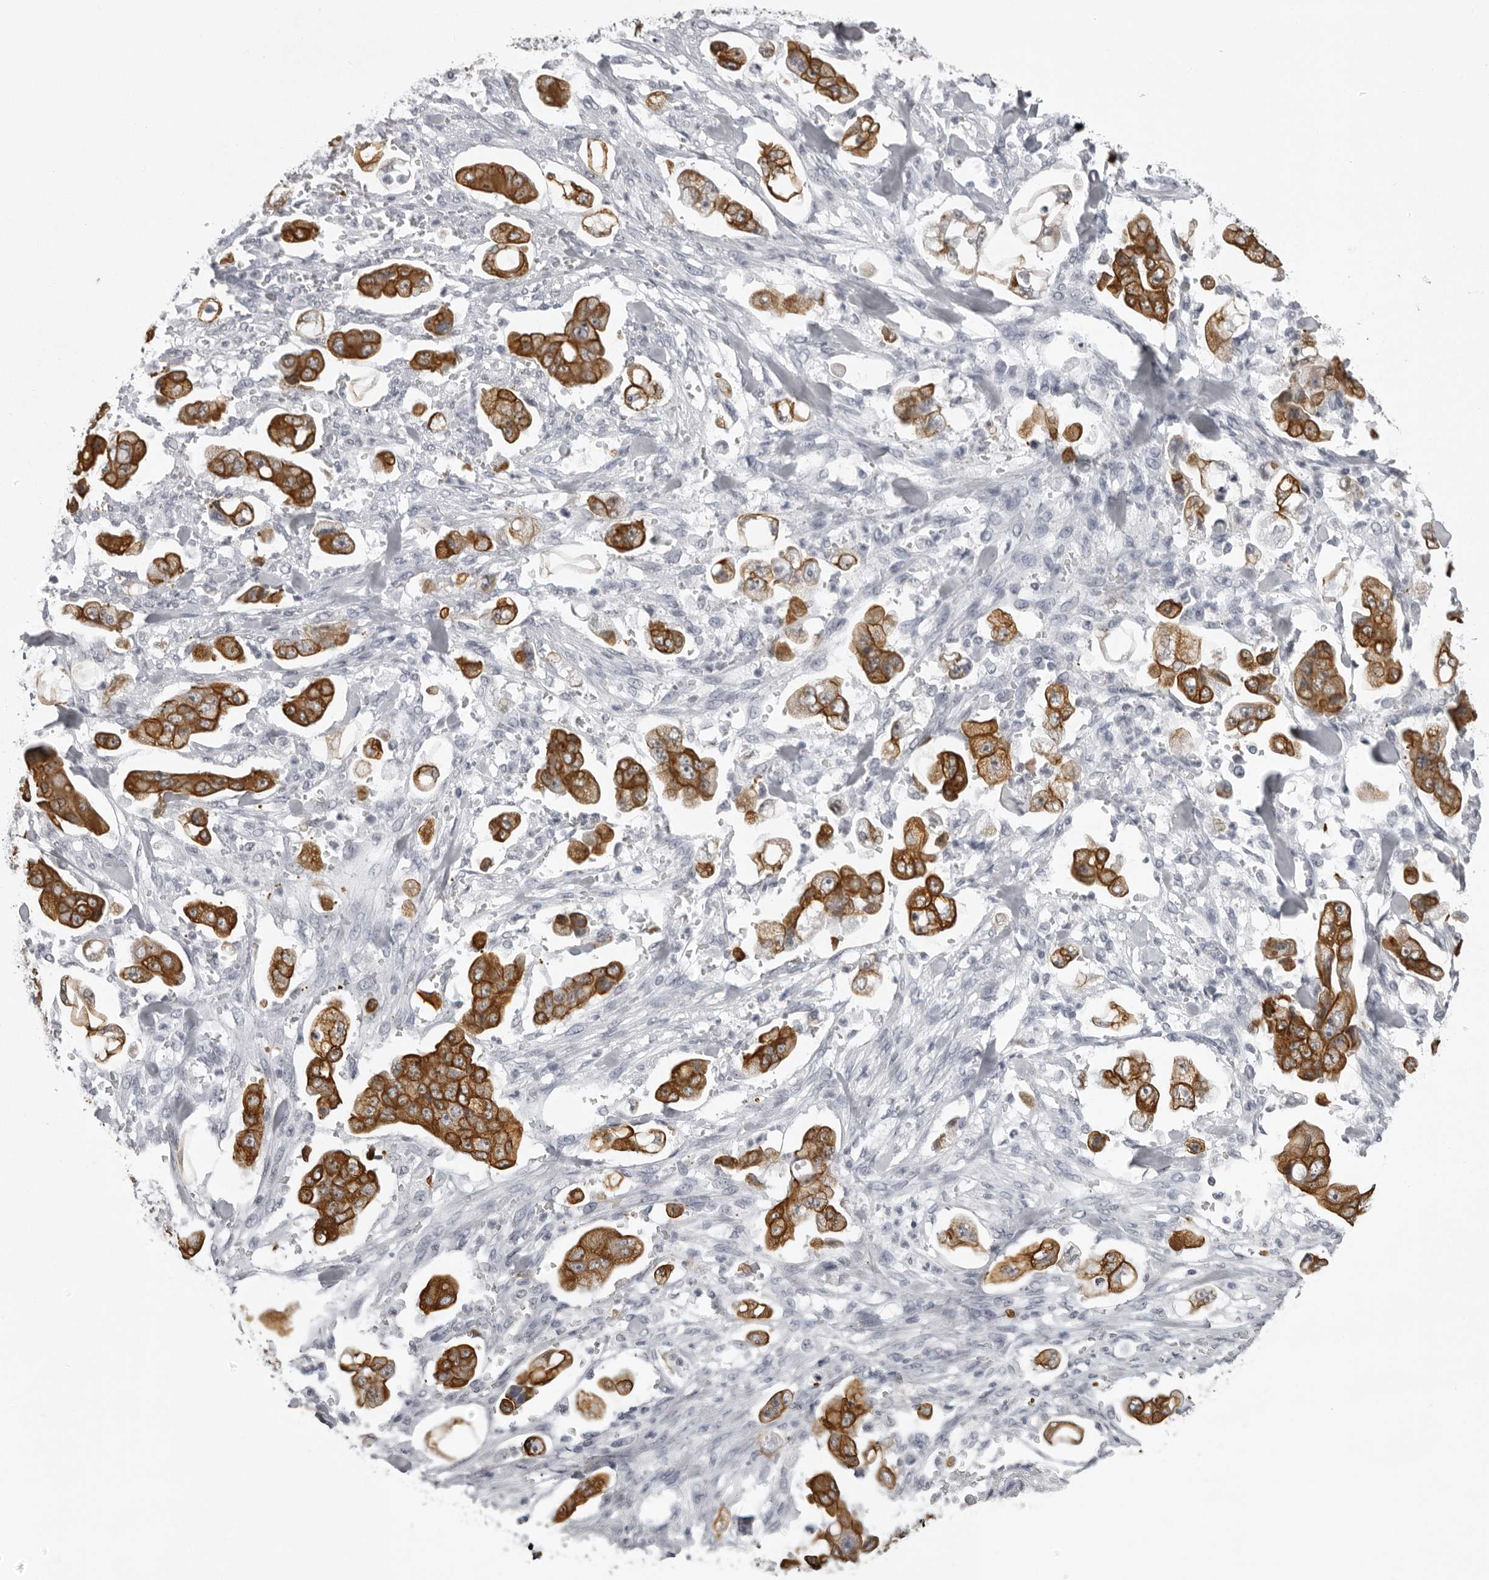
{"staining": {"intensity": "strong", "quantity": ">75%", "location": "cytoplasmic/membranous"}, "tissue": "stomach cancer", "cell_type": "Tumor cells", "image_type": "cancer", "snomed": [{"axis": "morphology", "description": "Adenocarcinoma, NOS"}, {"axis": "topography", "description": "Stomach"}], "caption": "Protein expression analysis of human stomach cancer reveals strong cytoplasmic/membranous expression in approximately >75% of tumor cells.", "gene": "UROD", "patient": {"sex": "male", "age": 62}}